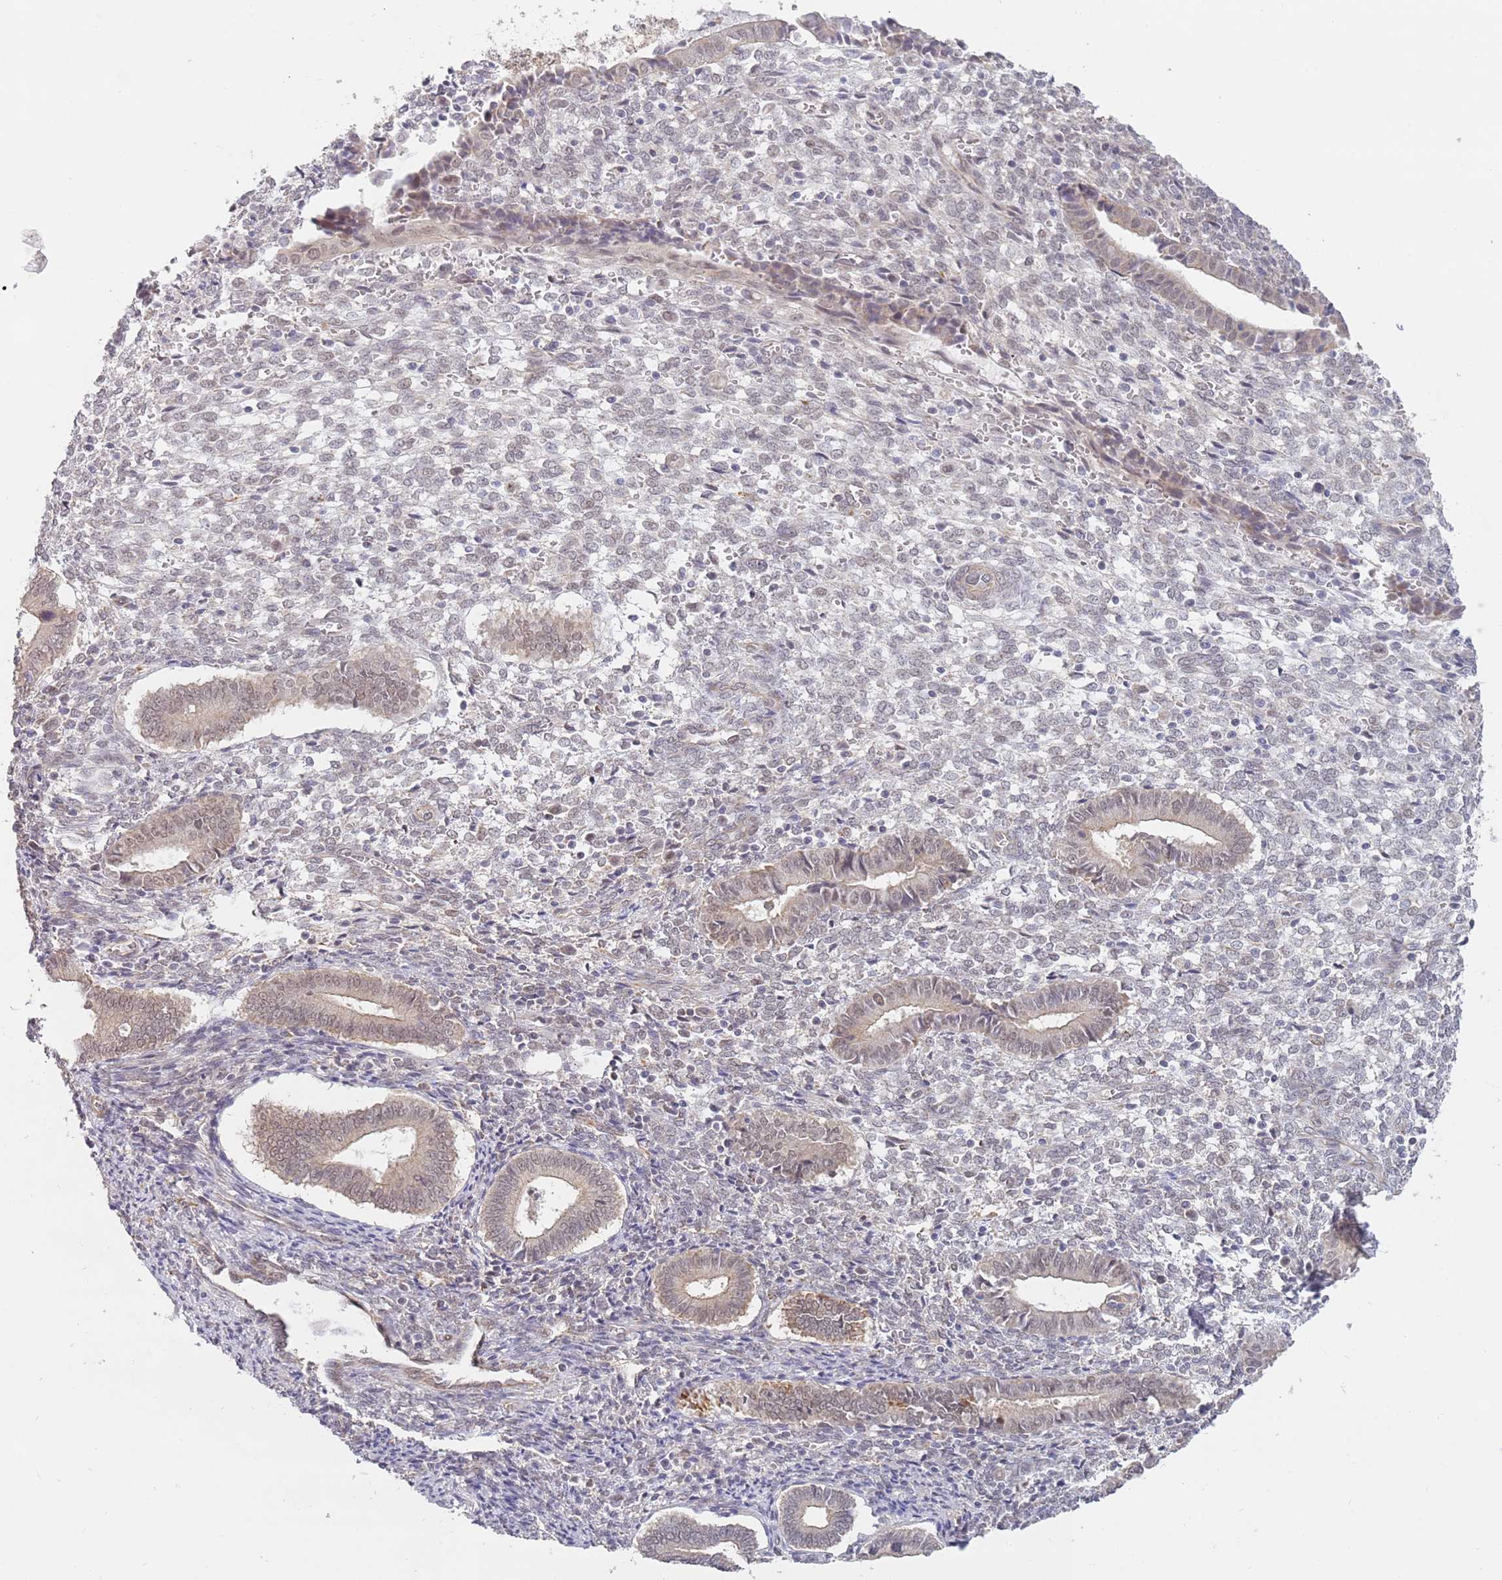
{"staining": {"intensity": "weak", "quantity": ">75%", "location": "nuclear"}, "tissue": "endometrium", "cell_type": "Cells in endometrial stroma", "image_type": "normal", "snomed": [{"axis": "morphology", "description": "Normal tissue, NOS"}, {"axis": "topography", "description": "Other"}, {"axis": "topography", "description": "Endometrium"}], "caption": "Protein staining of benign endometrium demonstrates weak nuclear staining in approximately >75% of cells in endometrial stroma. (DAB IHC, brown staining for protein, blue staining for nuclei).", "gene": "UQCC3", "patient": {"sex": "female", "age": 44}}